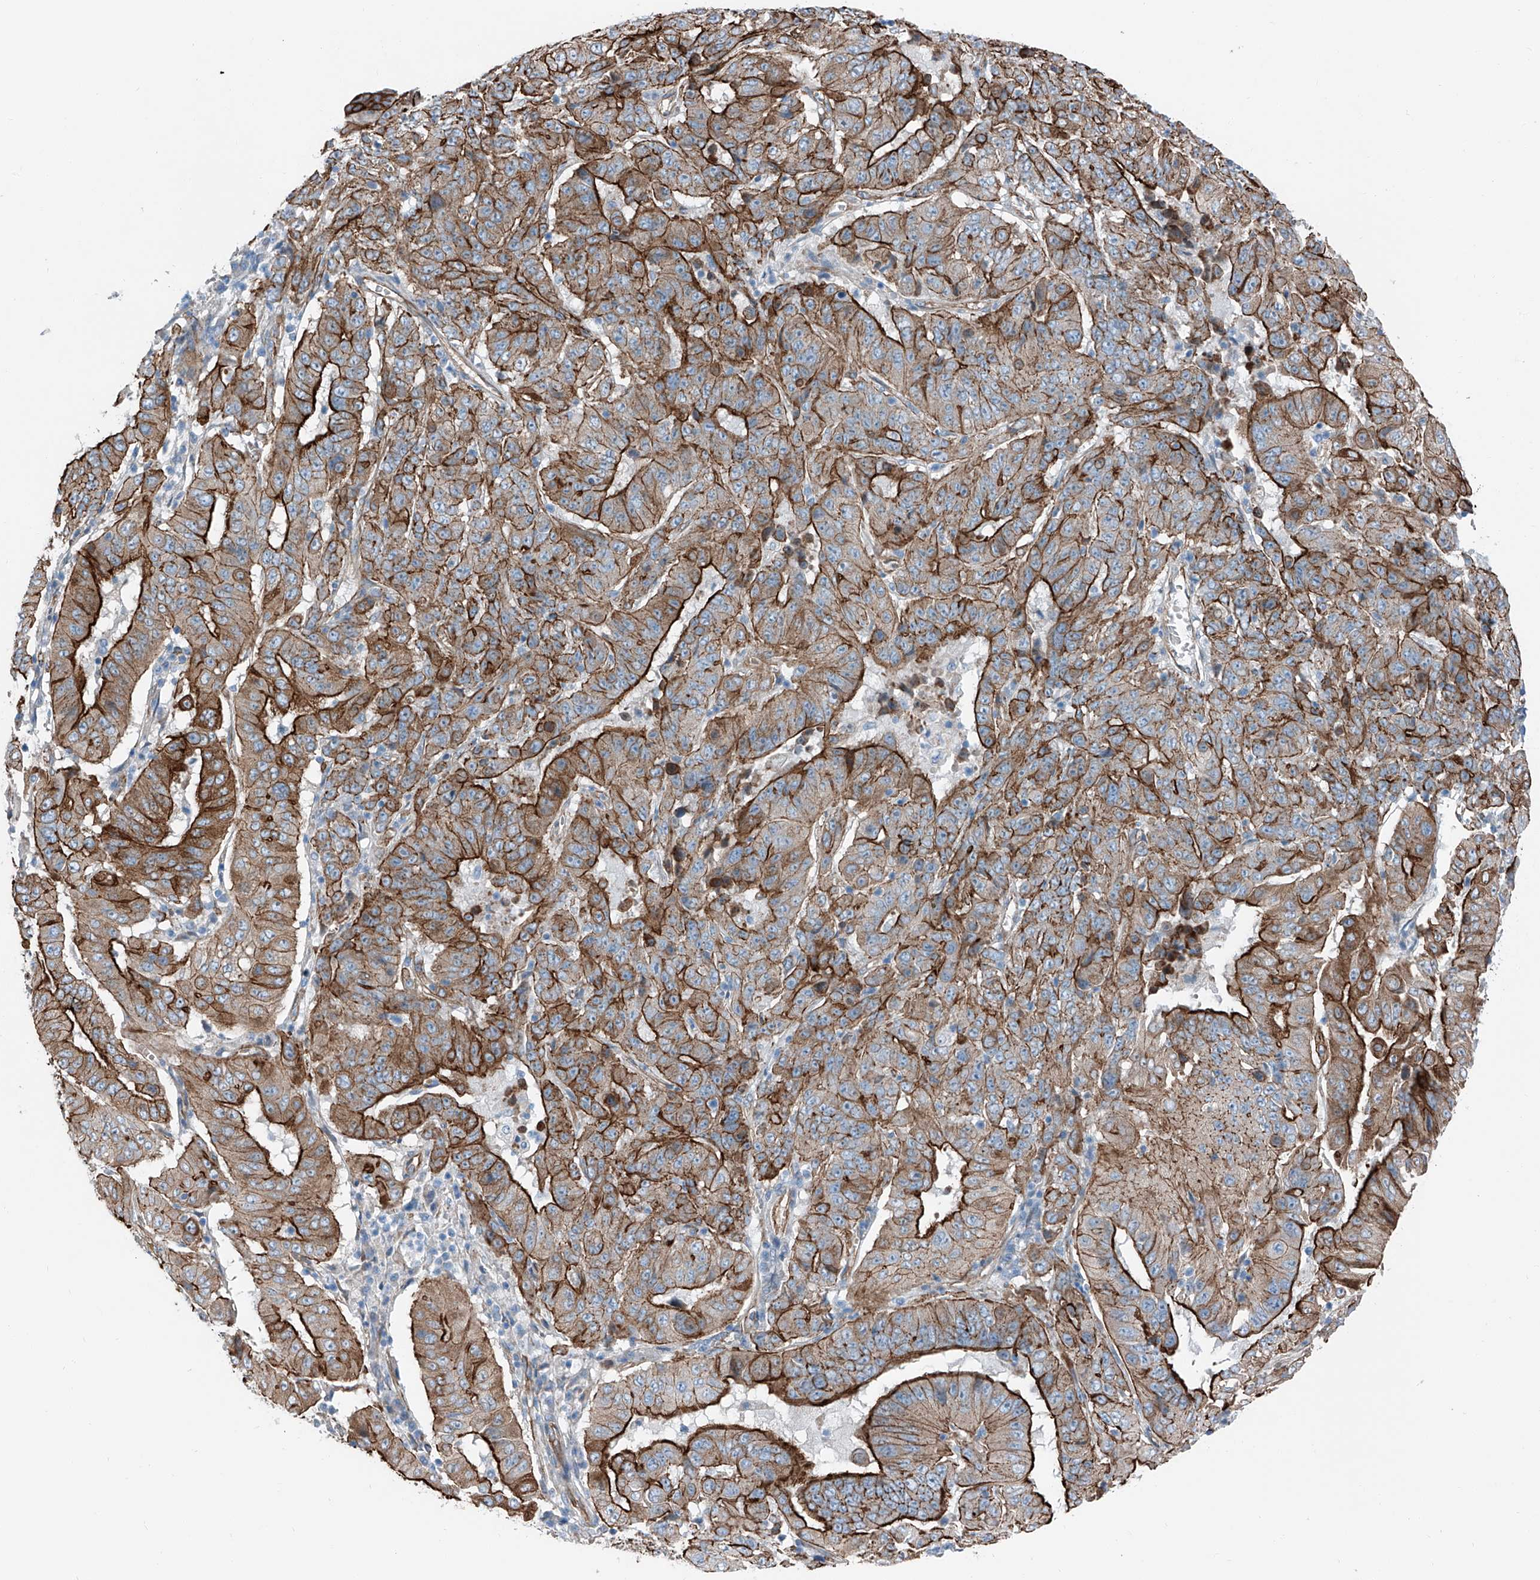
{"staining": {"intensity": "strong", "quantity": ">75%", "location": "cytoplasmic/membranous"}, "tissue": "pancreatic cancer", "cell_type": "Tumor cells", "image_type": "cancer", "snomed": [{"axis": "morphology", "description": "Adenocarcinoma, NOS"}, {"axis": "topography", "description": "Pancreas"}], "caption": "Immunohistochemistry (IHC) staining of pancreatic cancer, which reveals high levels of strong cytoplasmic/membranous staining in about >75% of tumor cells indicating strong cytoplasmic/membranous protein positivity. The staining was performed using DAB (brown) for protein detection and nuclei were counterstained in hematoxylin (blue).", "gene": "THEMIS2", "patient": {"sex": "male", "age": 63}}